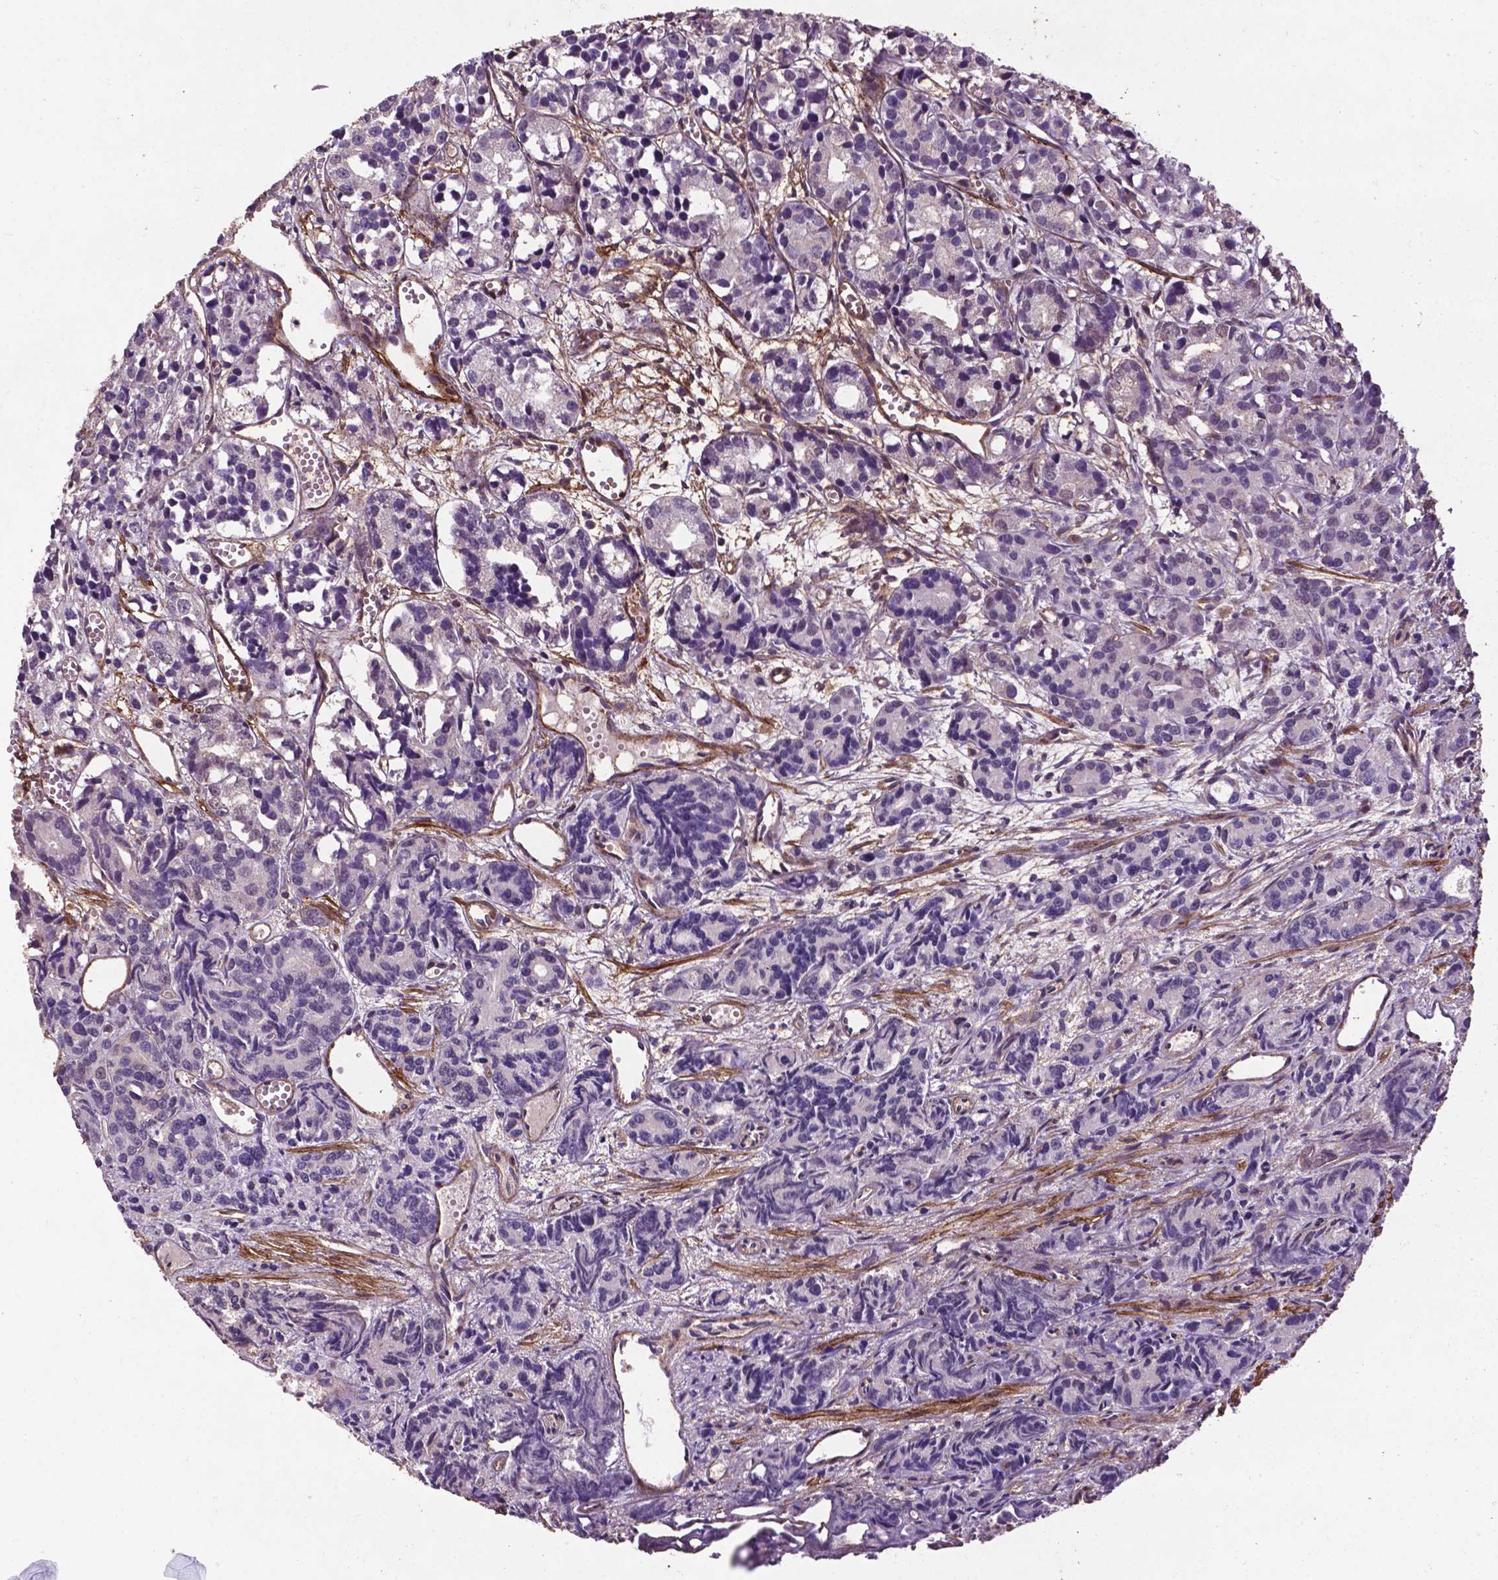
{"staining": {"intensity": "negative", "quantity": "none", "location": "none"}, "tissue": "prostate cancer", "cell_type": "Tumor cells", "image_type": "cancer", "snomed": [{"axis": "morphology", "description": "Adenocarcinoma, High grade"}, {"axis": "topography", "description": "Prostate"}], "caption": "Tumor cells are negative for brown protein staining in prostate adenocarcinoma (high-grade).", "gene": "RRAS", "patient": {"sex": "male", "age": 77}}